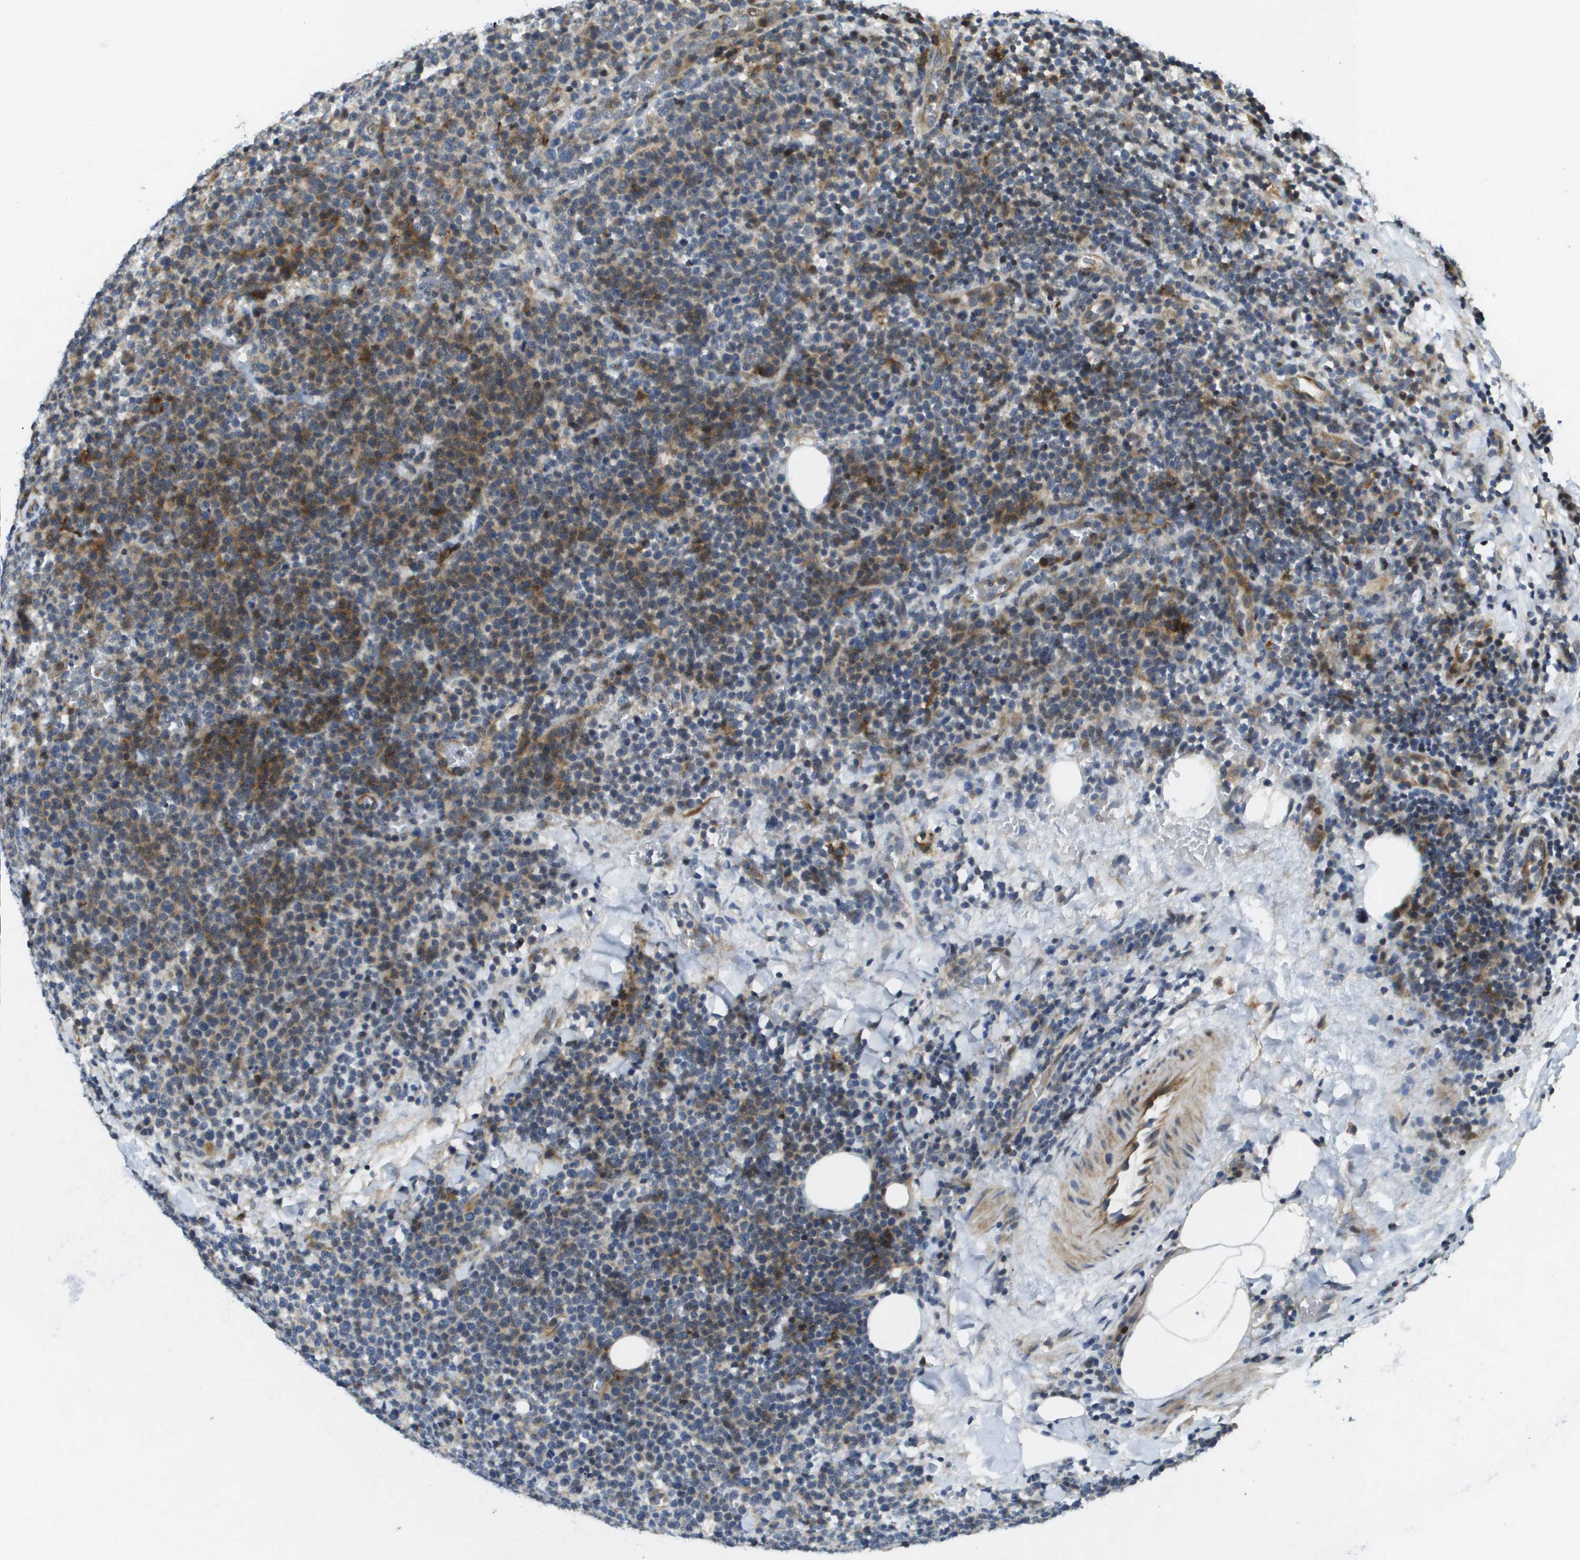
{"staining": {"intensity": "moderate", "quantity": "<25%", "location": "cytoplasmic/membranous"}, "tissue": "lymphoma", "cell_type": "Tumor cells", "image_type": "cancer", "snomed": [{"axis": "morphology", "description": "Malignant lymphoma, non-Hodgkin's type, High grade"}, {"axis": "topography", "description": "Lymph node"}], "caption": "The image displays immunohistochemical staining of lymphoma. There is moderate cytoplasmic/membranous expression is seen in about <25% of tumor cells.", "gene": "SCN4B", "patient": {"sex": "male", "age": 61}}